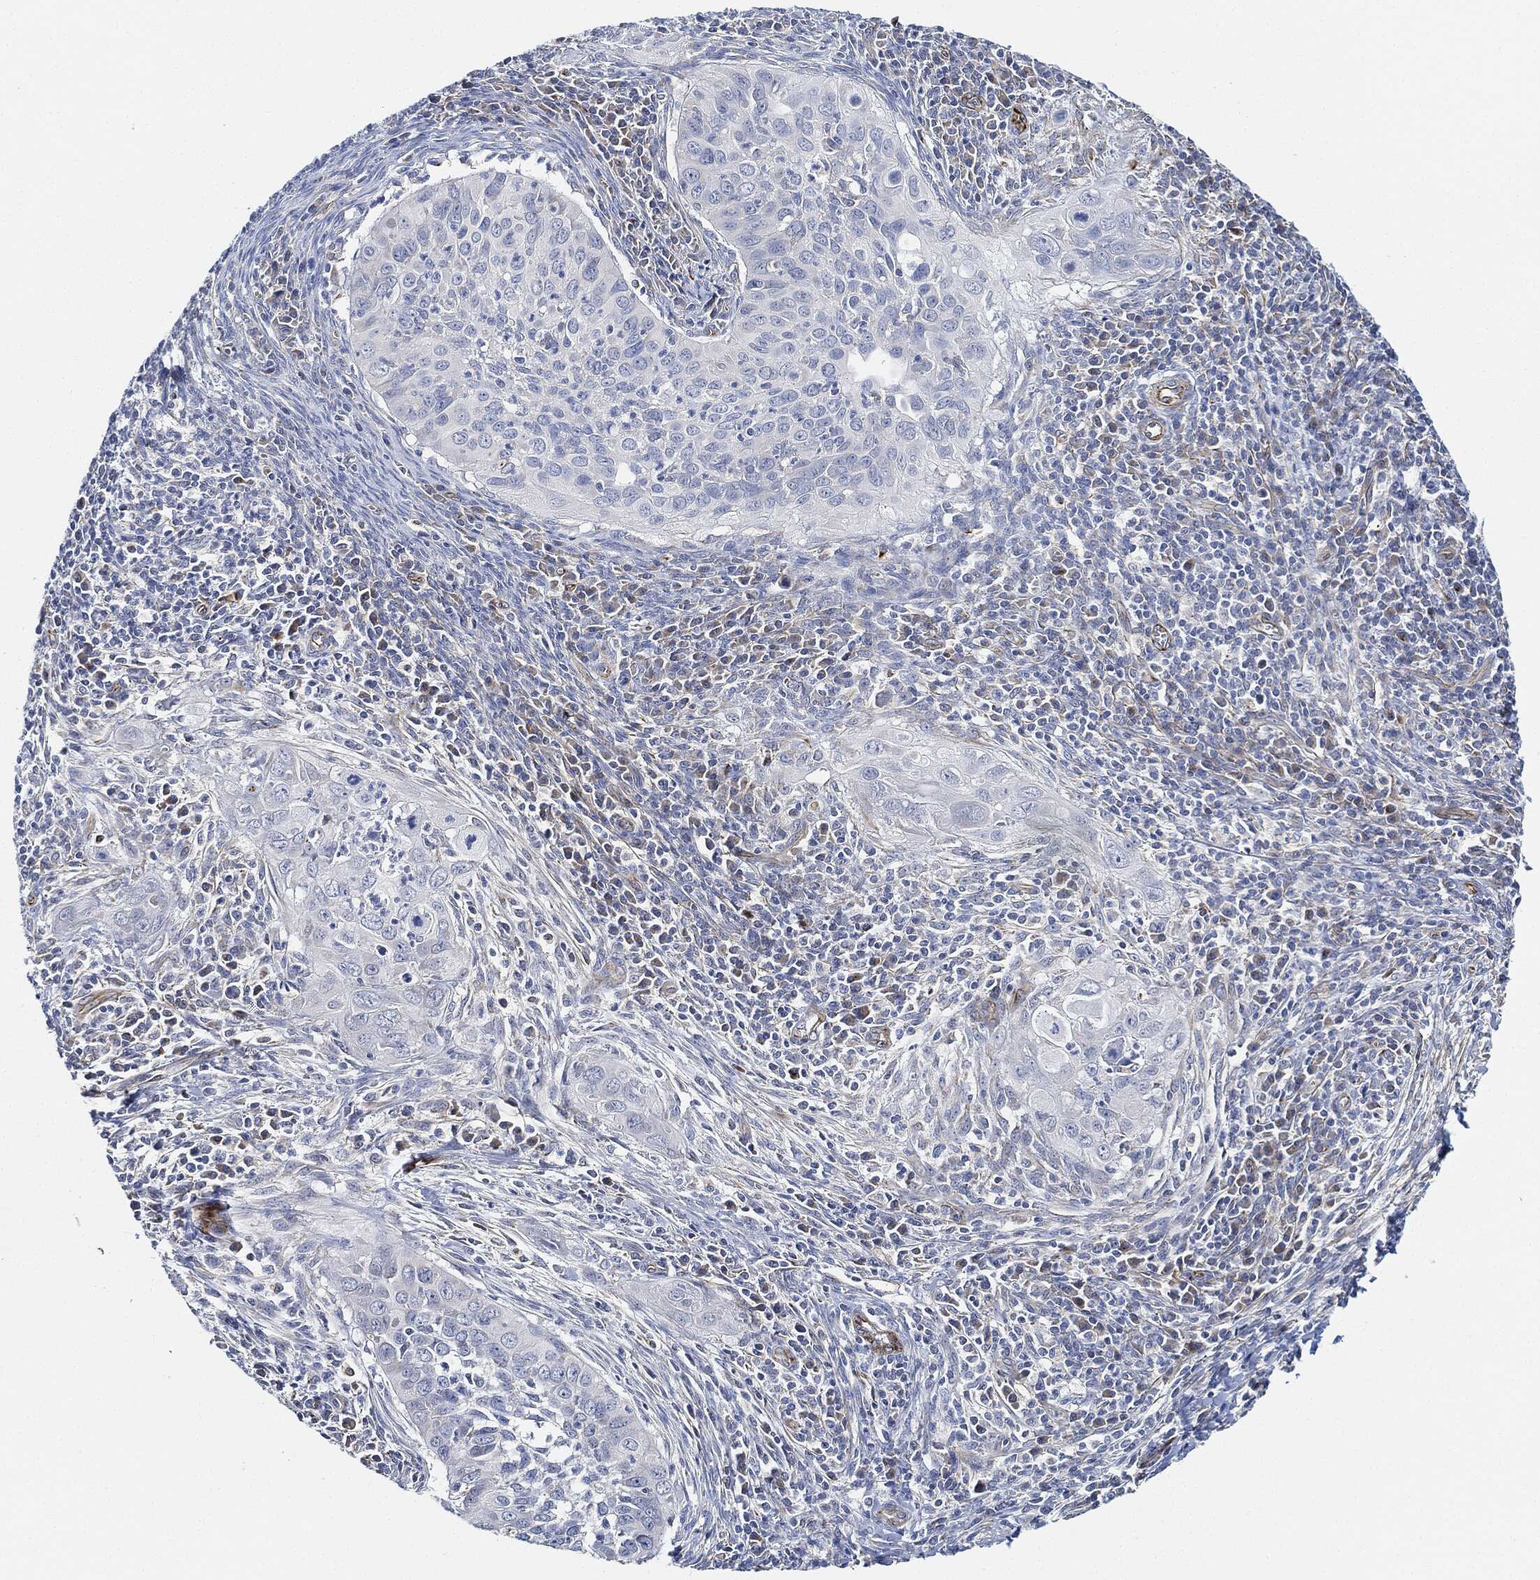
{"staining": {"intensity": "negative", "quantity": "none", "location": "none"}, "tissue": "cervical cancer", "cell_type": "Tumor cells", "image_type": "cancer", "snomed": [{"axis": "morphology", "description": "Squamous cell carcinoma, NOS"}, {"axis": "topography", "description": "Cervix"}], "caption": "Immunohistochemistry photomicrograph of human squamous cell carcinoma (cervical) stained for a protein (brown), which exhibits no positivity in tumor cells.", "gene": "THSD1", "patient": {"sex": "female", "age": 26}}